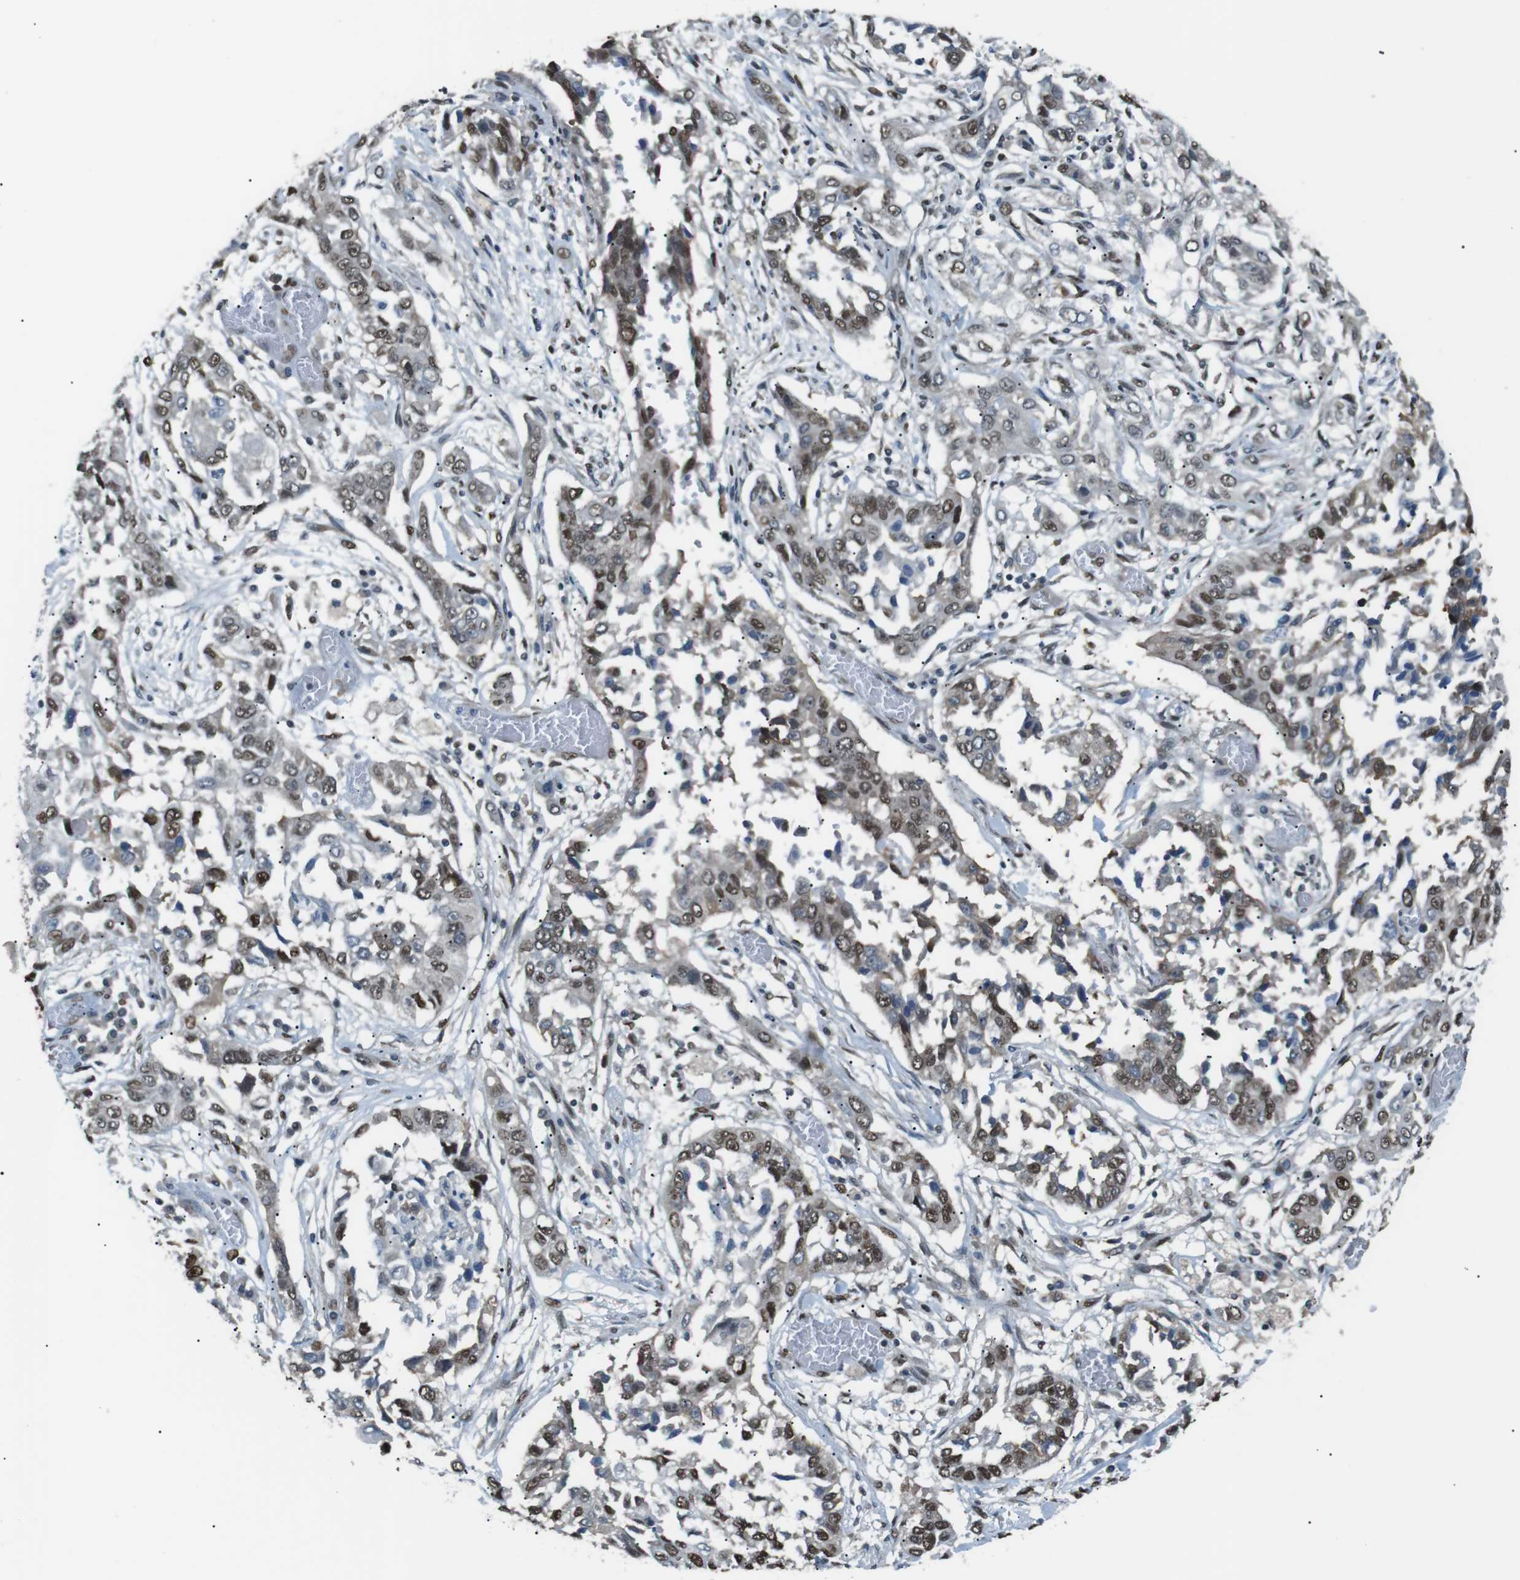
{"staining": {"intensity": "moderate", "quantity": "25%-75%", "location": "nuclear"}, "tissue": "lung cancer", "cell_type": "Tumor cells", "image_type": "cancer", "snomed": [{"axis": "morphology", "description": "Squamous cell carcinoma, NOS"}, {"axis": "topography", "description": "Lung"}], "caption": "Tumor cells exhibit moderate nuclear positivity in about 25%-75% of cells in lung cancer (squamous cell carcinoma).", "gene": "SRPK2", "patient": {"sex": "male", "age": 71}}